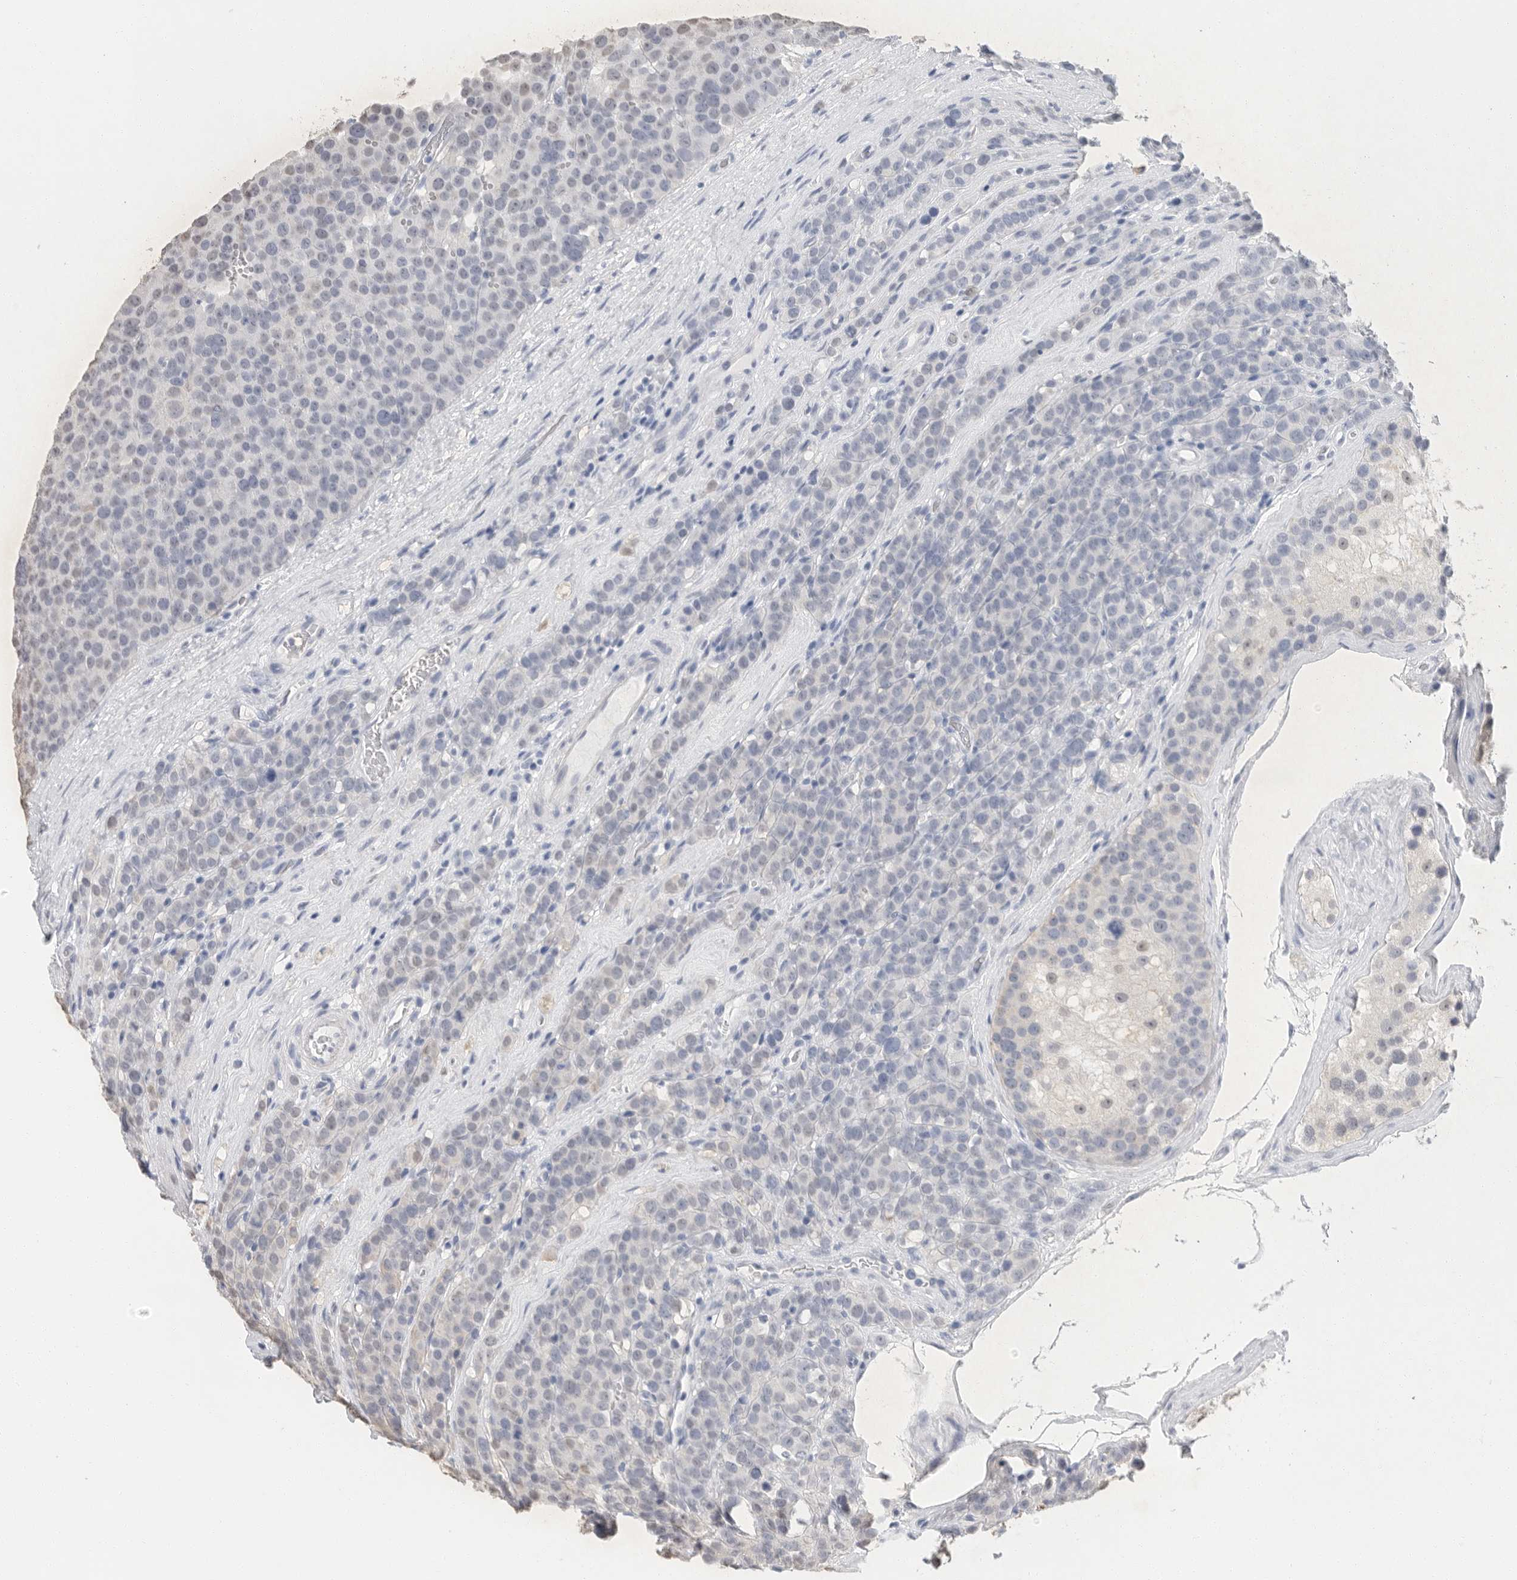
{"staining": {"intensity": "negative", "quantity": "none", "location": "none"}, "tissue": "testis cancer", "cell_type": "Tumor cells", "image_type": "cancer", "snomed": [{"axis": "morphology", "description": "Seminoma, NOS"}, {"axis": "topography", "description": "Testis"}], "caption": "DAB immunohistochemical staining of testis cancer (seminoma) displays no significant positivity in tumor cells.", "gene": "ARHGEF10", "patient": {"sex": "male", "age": 71}}